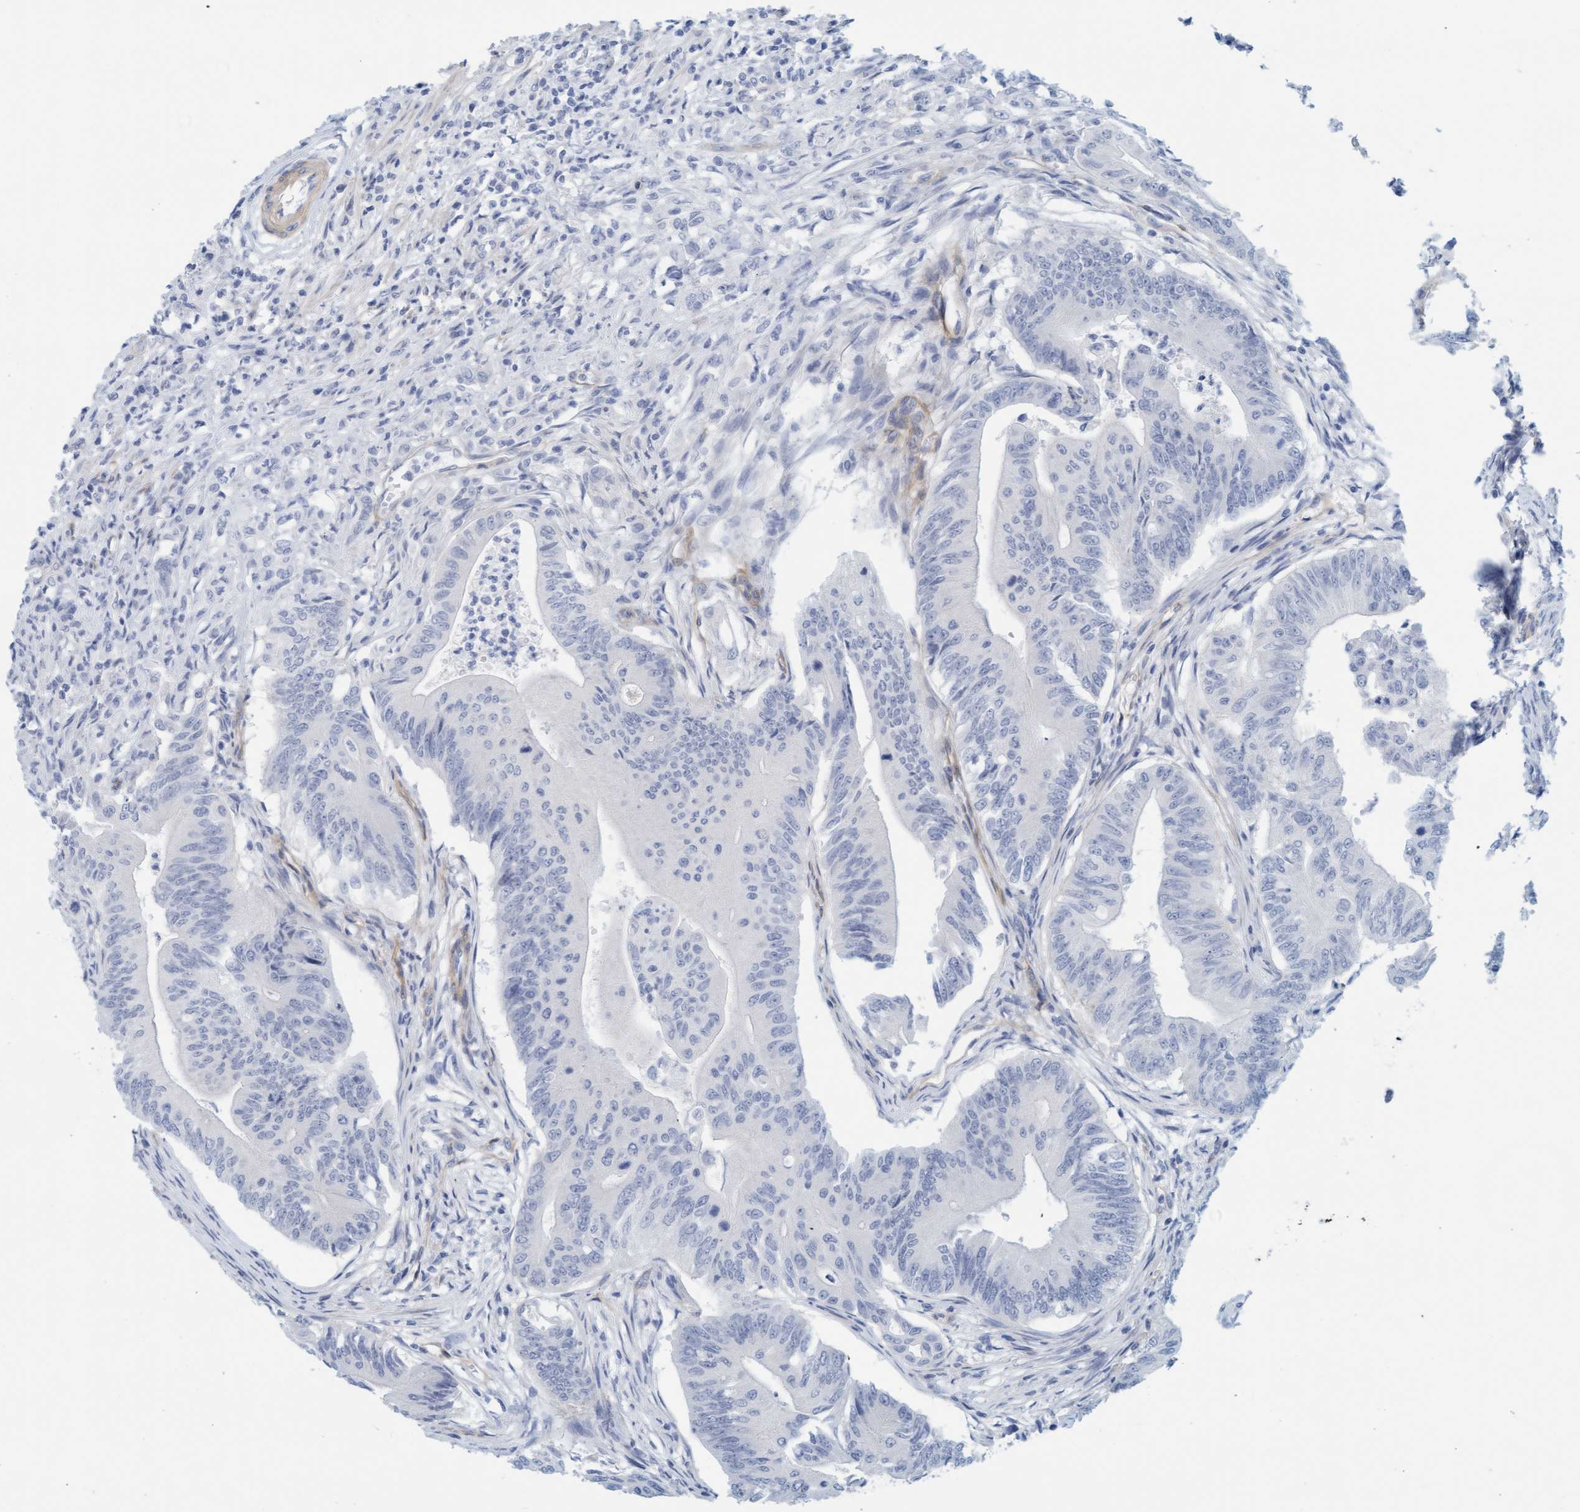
{"staining": {"intensity": "negative", "quantity": "none", "location": "none"}, "tissue": "colorectal cancer", "cell_type": "Tumor cells", "image_type": "cancer", "snomed": [{"axis": "morphology", "description": "Adenoma, NOS"}, {"axis": "morphology", "description": "Adenocarcinoma, NOS"}, {"axis": "topography", "description": "Colon"}], "caption": "The histopathology image shows no significant expression in tumor cells of colorectal adenoma.", "gene": "TSTD2", "patient": {"sex": "male", "age": 79}}